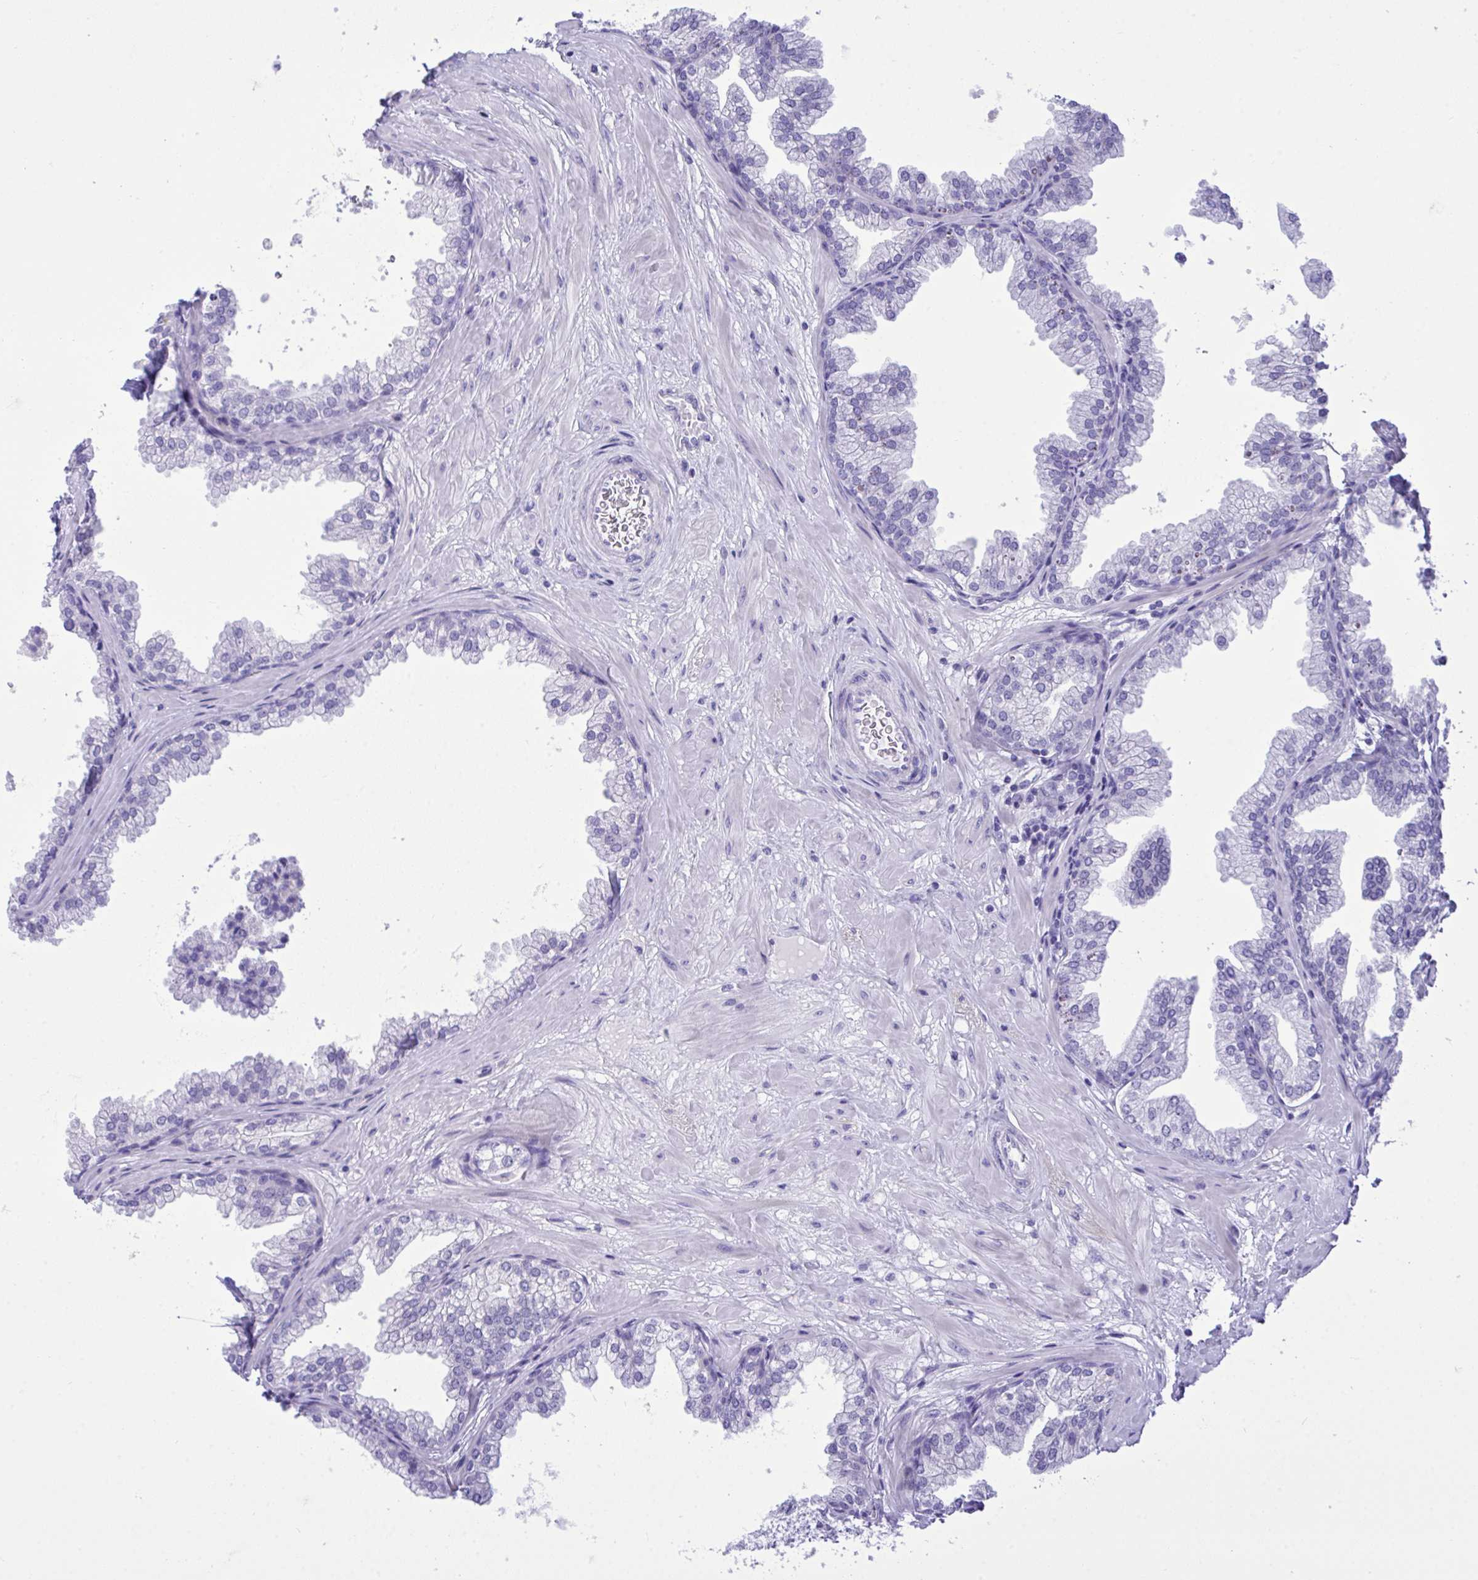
{"staining": {"intensity": "negative", "quantity": "none", "location": "none"}, "tissue": "prostate", "cell_type": "Glandular cells", "image_type": "normal", "snomed": [{"axis": "morphology", "description": "Normal tissue, NOS"}, {"axis": "topography", "description": "Prostate"}], "caption": "Immunohistochemical staining of benign prostate demonstrates no significant staining in glandular cells.", "gene": "BEX5", "patient": {"sex": "male", "age": 37}}